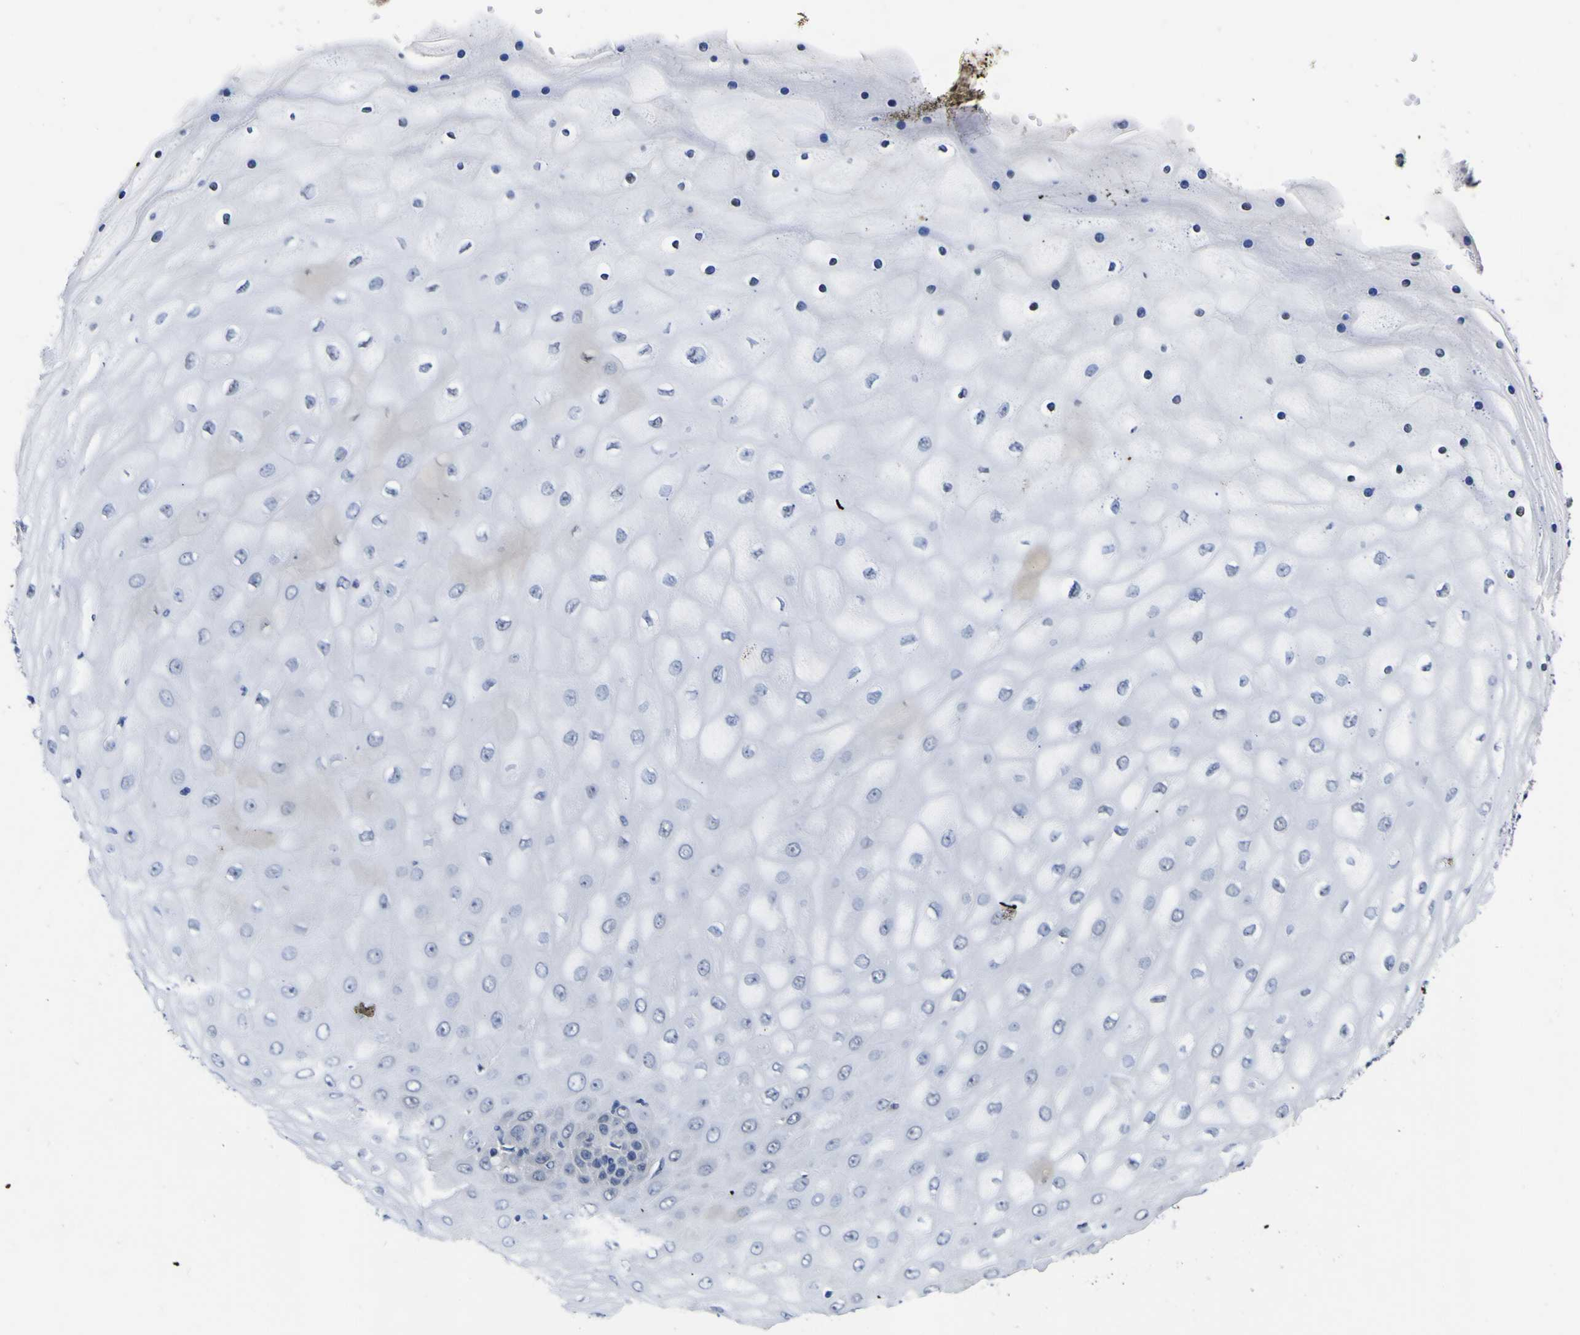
{"staining": {"intensity": "negative", "quantity": "none", "location": "none"}, "tissue": "cervical cancer", "cell_type": "Tumor cells", "image_type": "cancer", "snomed": [{"axis": "morphology", "description": "Squamous cell carcinoma, NOS"}, {"axis": "topography", "description": "Cervix"}], "caption": "Protein analysis of squamous cell carcinoma (cervical) exhibits no significant staining in tumor cells.", "gene": "IGFLR1", "patient": {"sex": "female", "age": 35}}